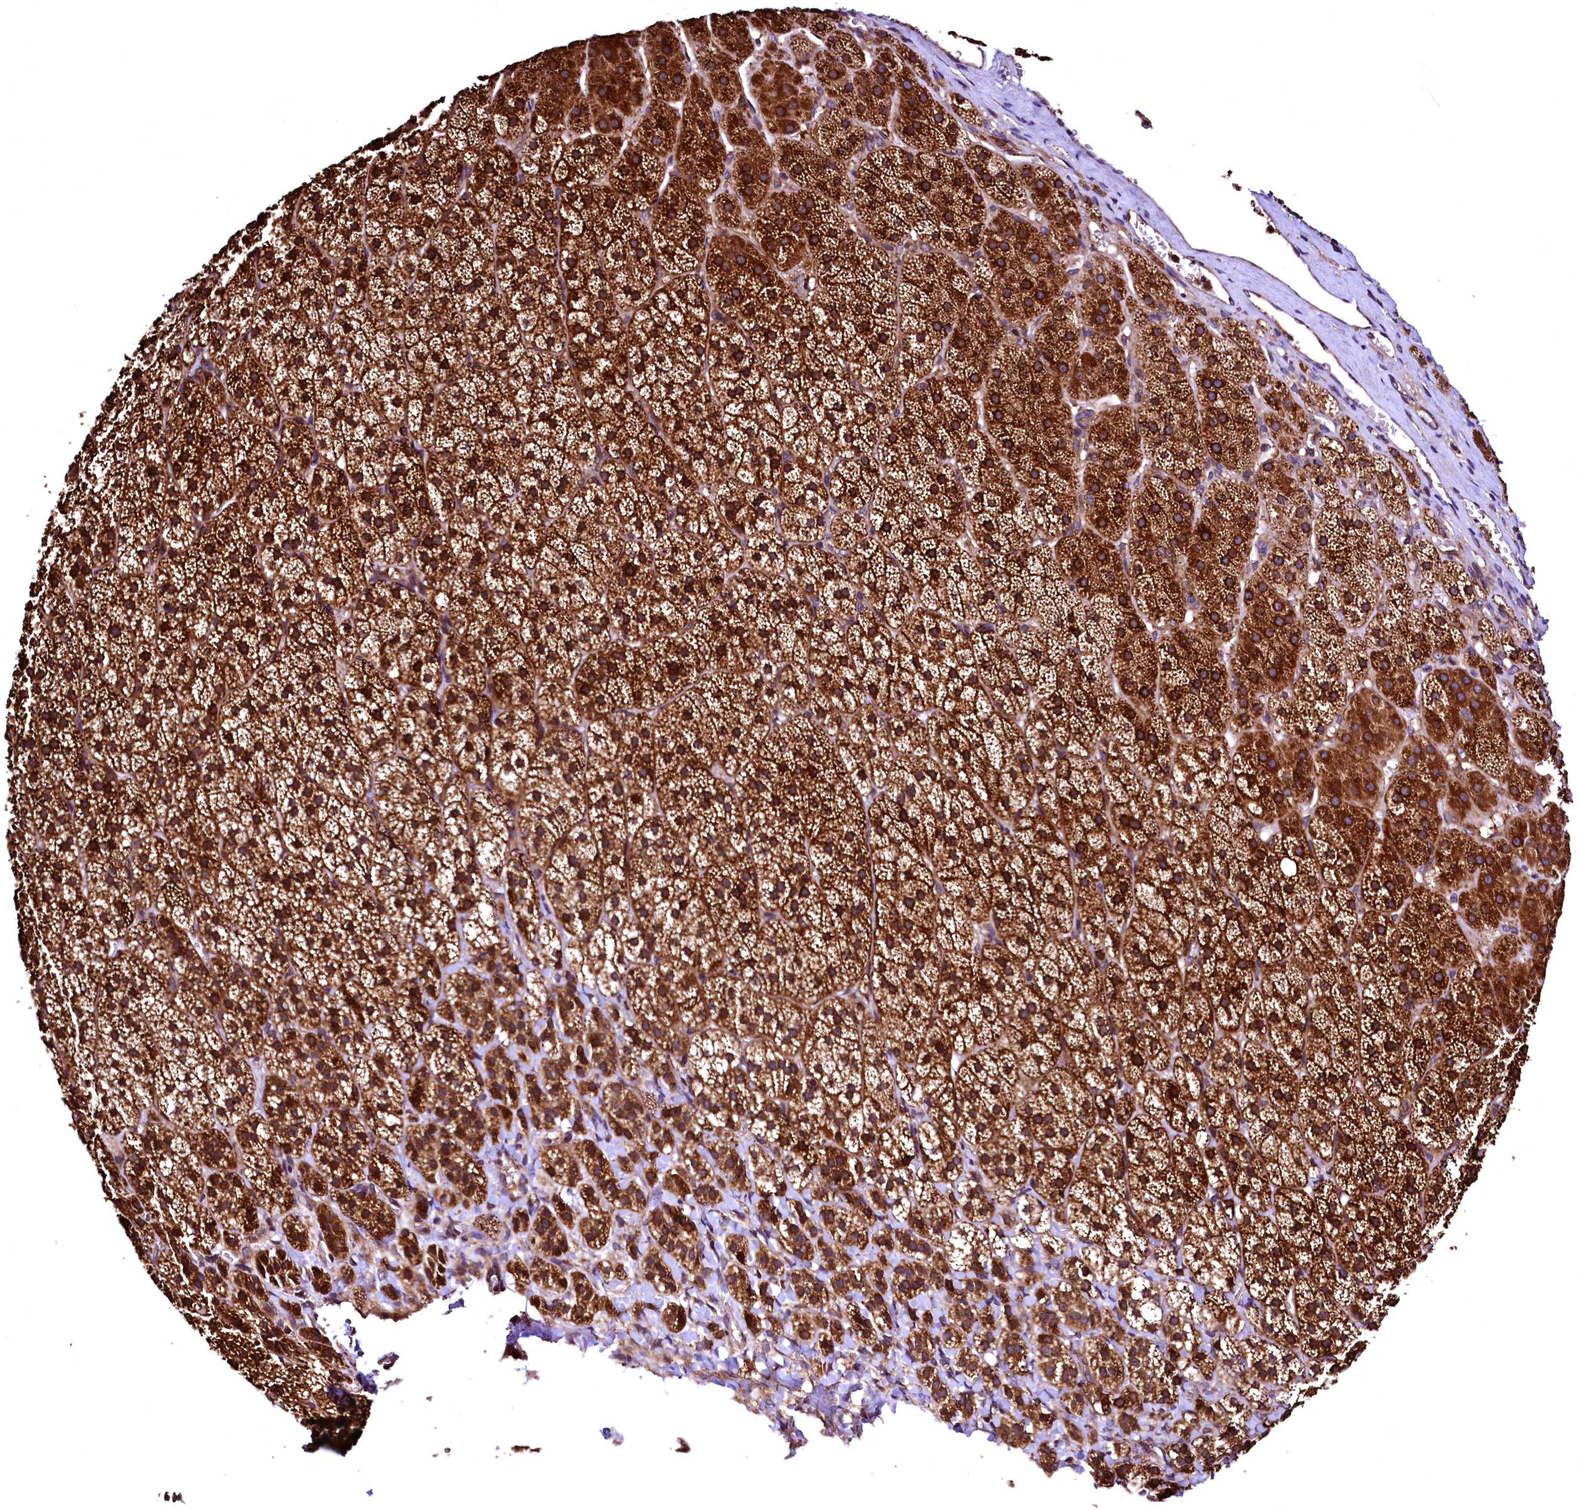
{"staining": {"intensity": "strong", "quantity": ">75%", "location": "cytoplasmic/membranous"}, "tissue": "adrenal gland", "cell_type": "Glandular cells", "image_type": "normal", "snomed": [{"axis": "morphology", "description": "Normal tissue, NOS"}, {"axis": "topography", "description": "Adrenal gland"}], "caption": "This histopathology image displays IHC staining of normal human adrenal gland, with high strong cytoplasmic/membranous positivity in about >75% of glandular cells.", "gene": "LRSAM1", "patient": {"sex": "female", "age": 44}}